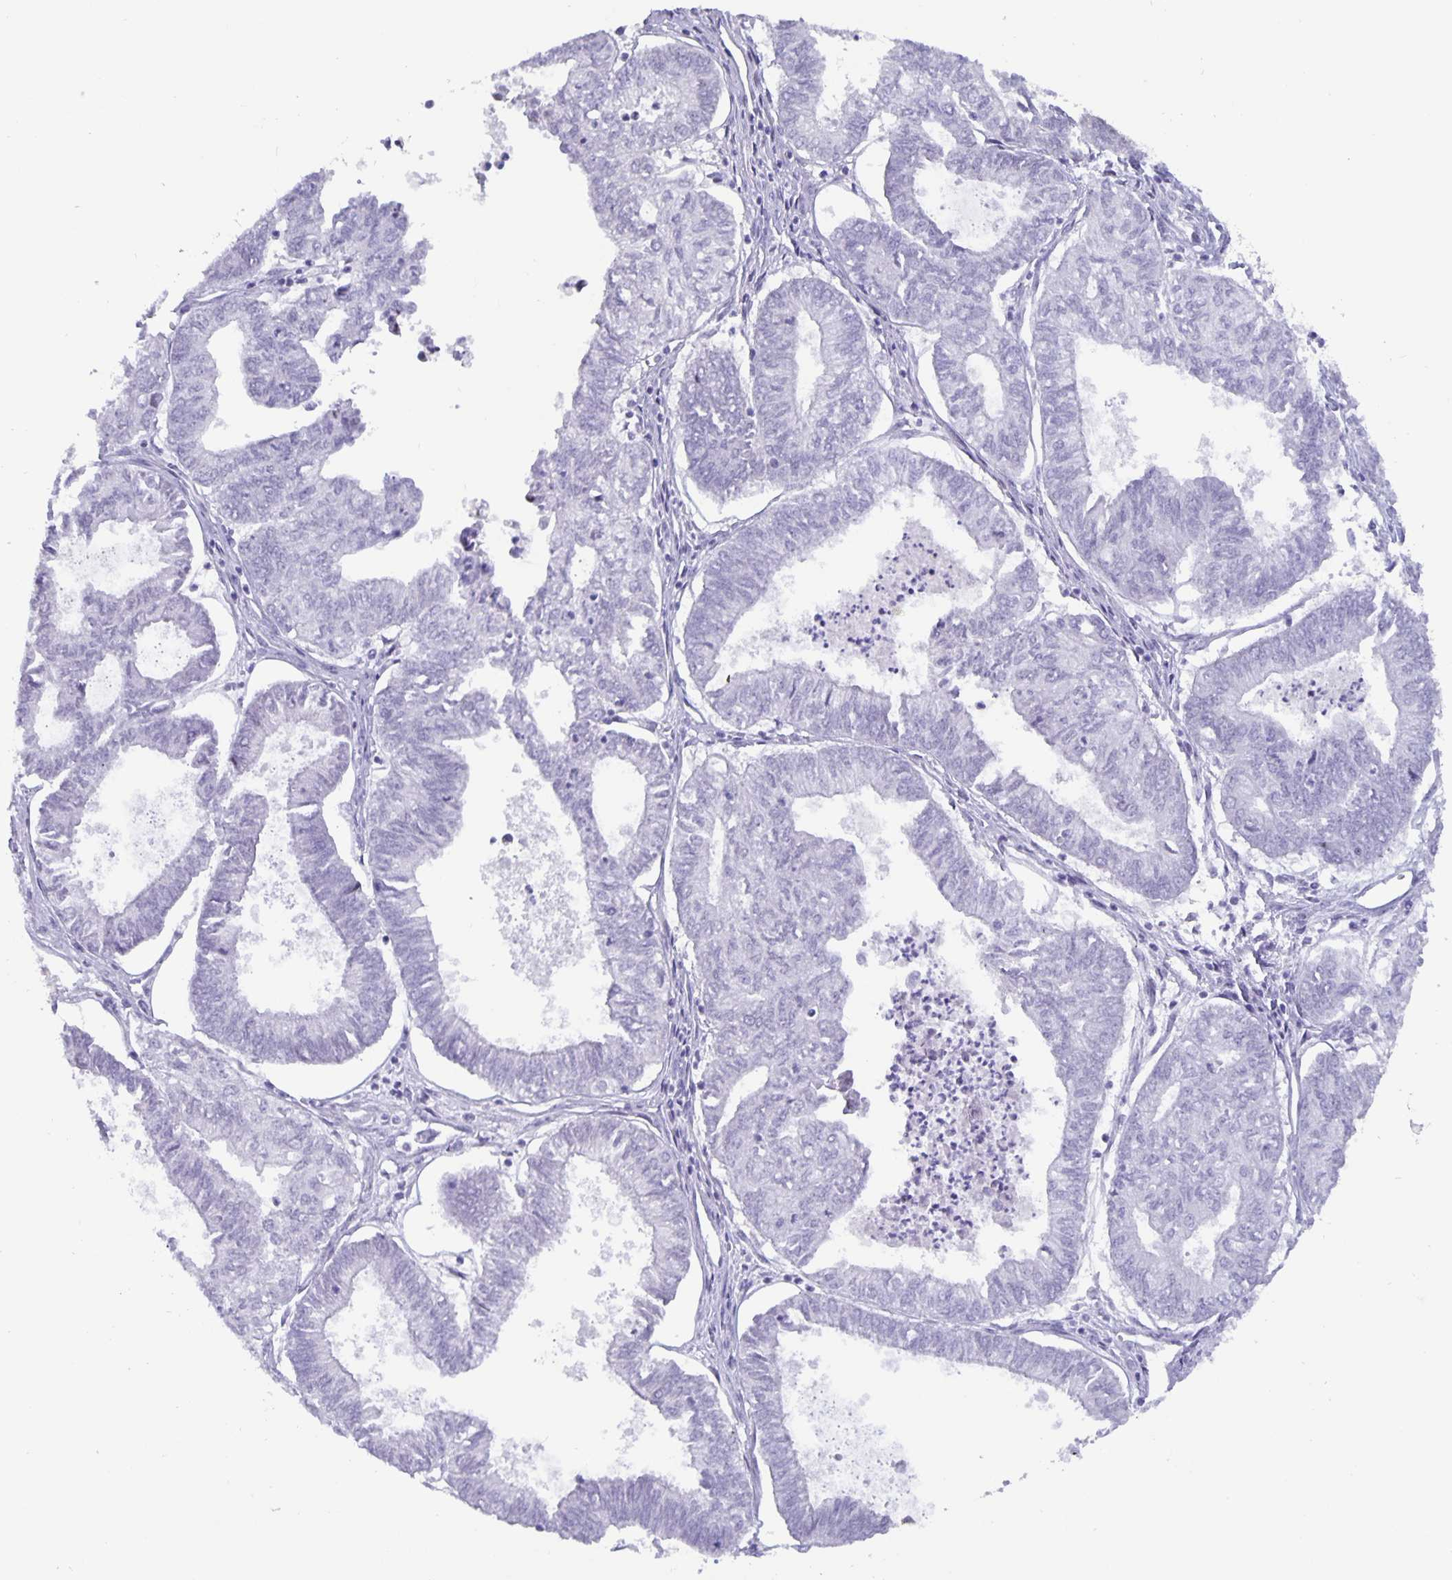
{"staining": {"intensity": "negative", "quantity": "none", "location": "none"}, "tissue": "ovarian cancer", "cell_type": "Tumor cells", "image_type": "cancer", "snomed": [{"axis": "morphology", "description": "Carcinoma, endometroid"}, {"axis": "topography", "description": "Ovary"}], "caption": "Immunohistochemical staining of human ovarian cancer (endometroid carcinoma) reveals no significant expression in tumor cells.", "gene": "BPIFA3", "patient": {"sex": "female", "age": 64}}